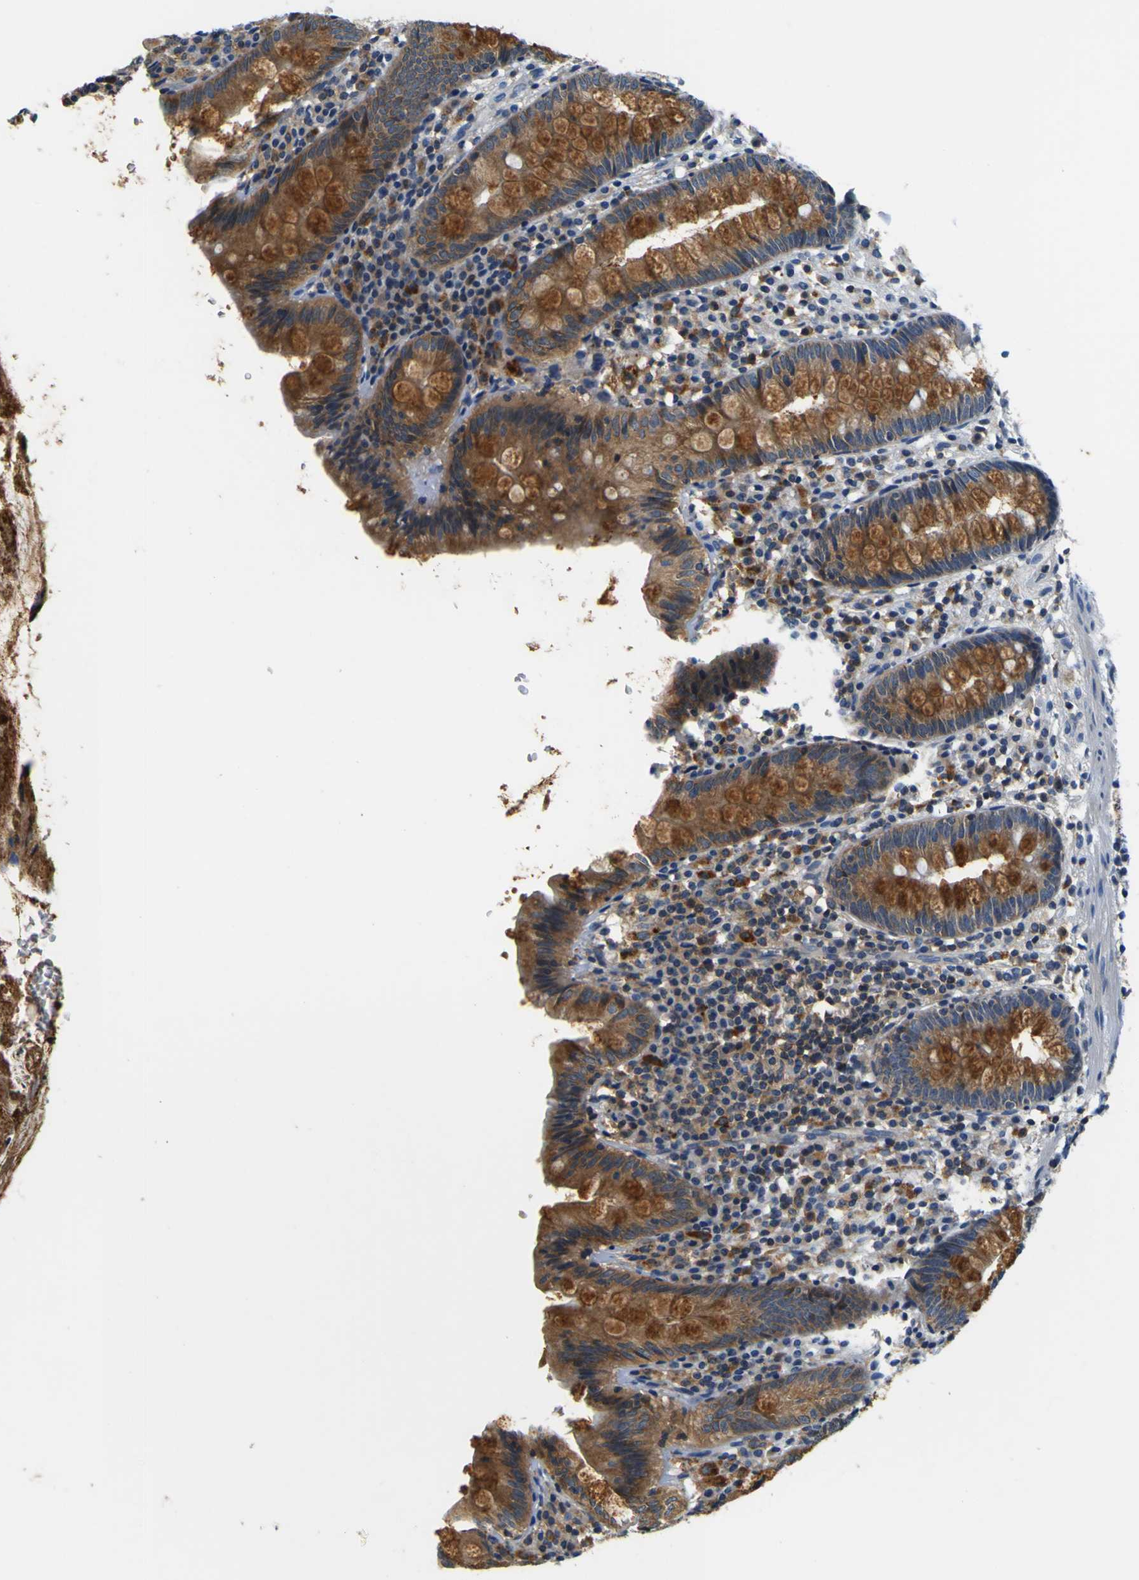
{"staining": {"intensity": "strong", "quantity": ">75%", "location": "cytoplasmic/membranous"}, "tissue": "appendix", "cell_type": "Glandular cells", "image_type": "normal", "snomed": [{"axis": "morphology", "description": "Normal tissue, NOS"}, {"axis": "topography", "description": "Appendix"}], "caption": "There is high levels of strong cytoplasmic/membranous expression in glandular cells of benign appendix, as demonstrated by immunohistochemical staining (brown color).", "gene": "TNIK", "patient": {"sex": "male", "age": 52}}